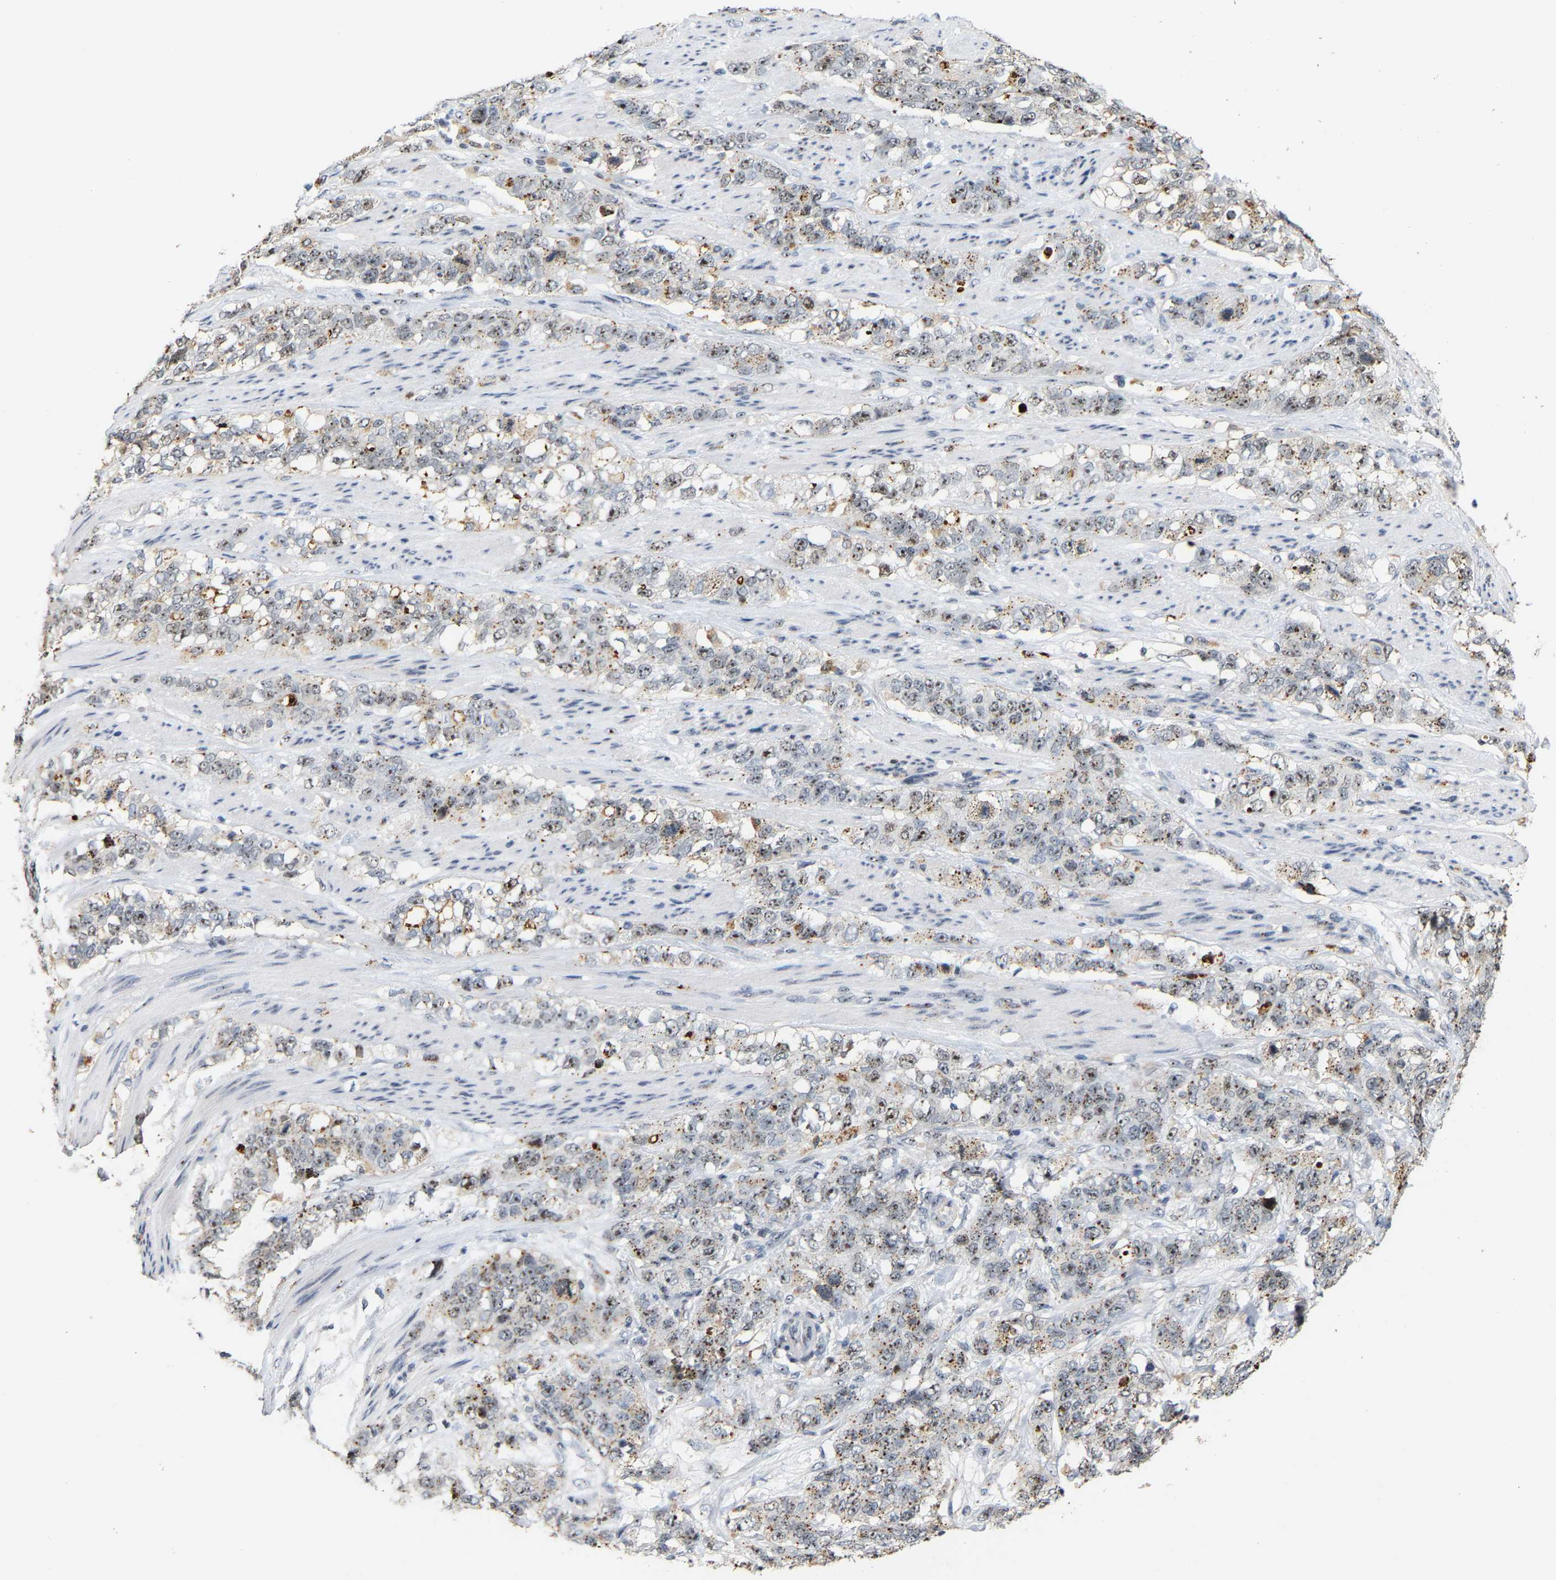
{"staining": {"intensity": "weak", "quantity": "25%-75%", "location": "cytoplasmic/membranous"}, "tissue": "stomach cancer", "cell_type": "Tumor cells", "image_type": "cancer", "snomed": [{"axis": "morphology", "description": "Adenocarcinoma, NOS"}, {"axis": "topography", "description": "Stomach"}], "caption": "Stomach cancer (adenocarcinoma) tissue displays weak cytoplasmic/membranous positivity in about 25%-75% of tumor cells, visualized by immunohistochemistry.", "gene": "NOP58", "patient": {"sex": "male", "age": 48}}